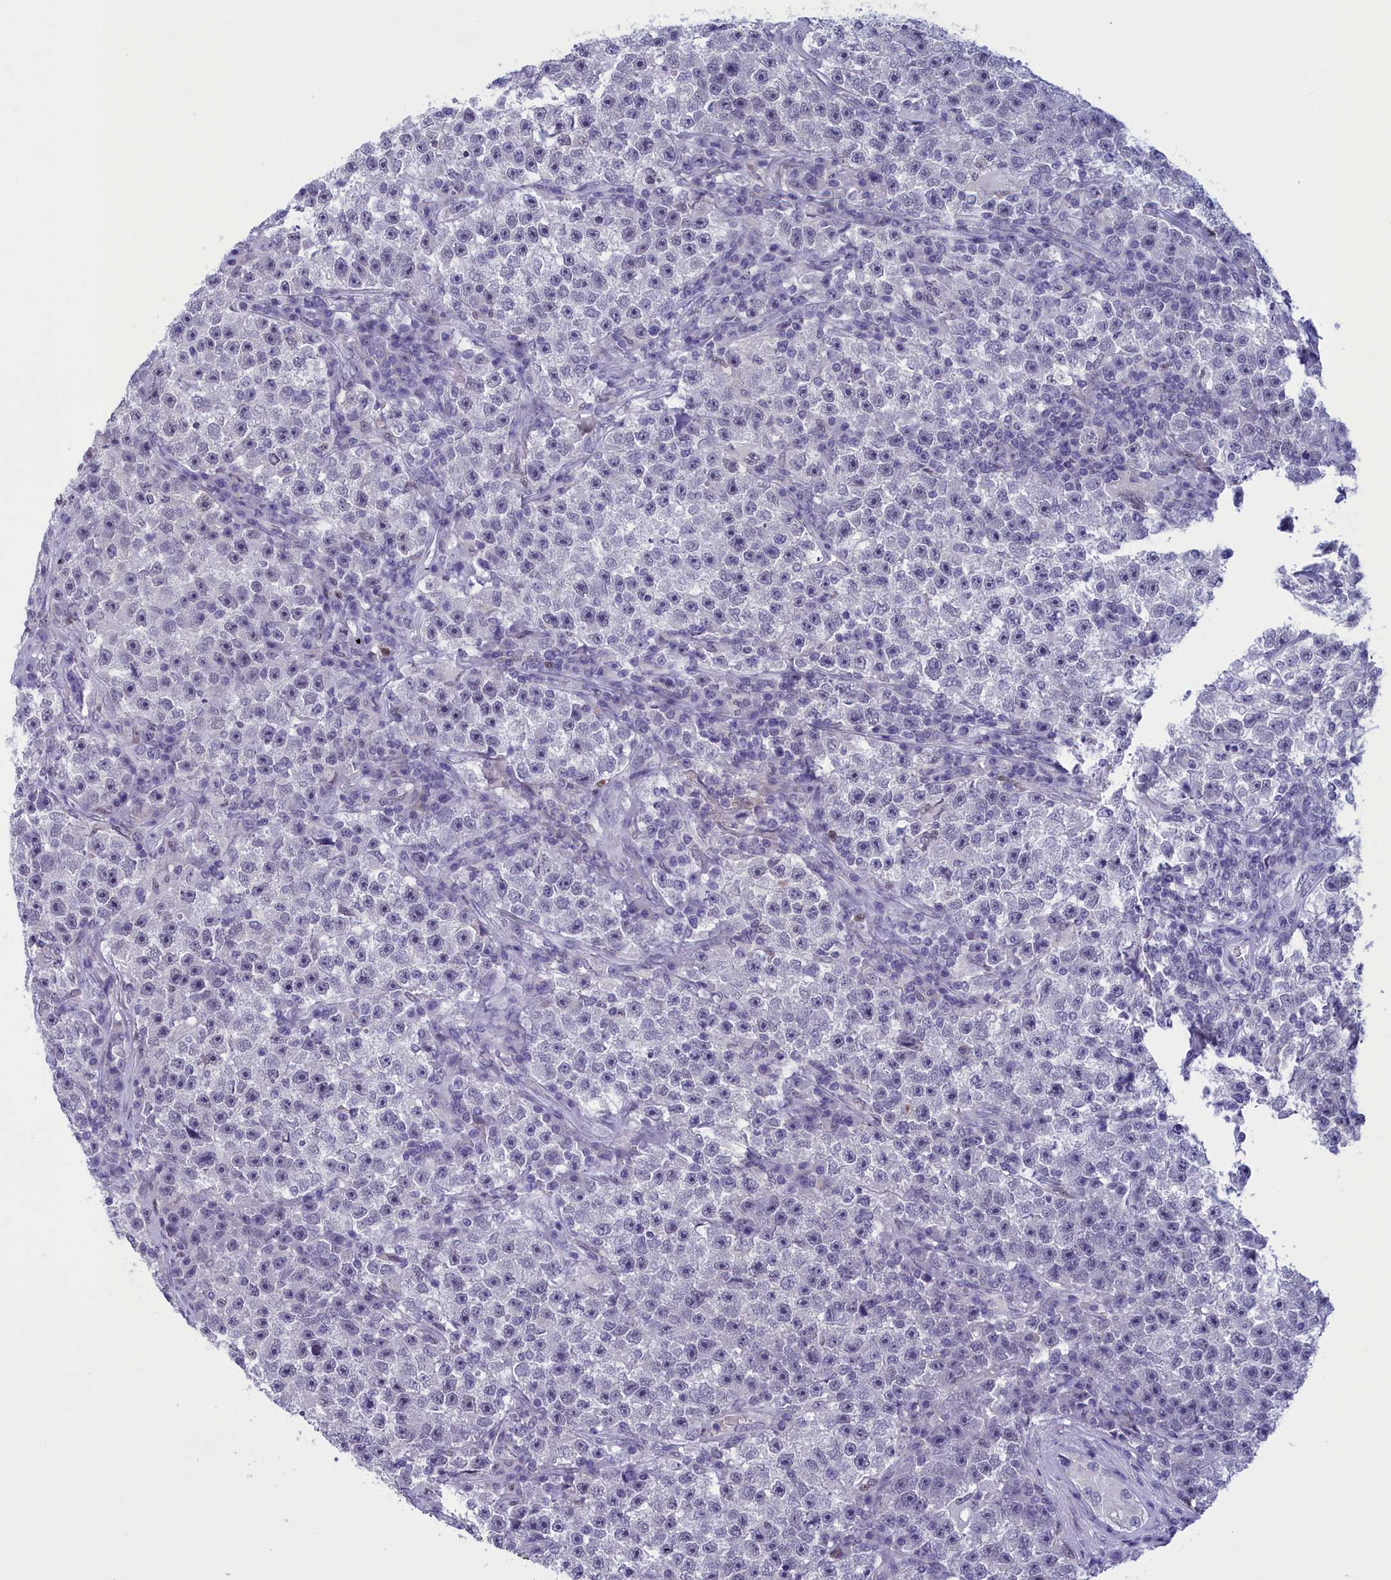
{"staining": {"intensity": "negative", "quantity": "none", "location": "none"}, "tissue": "testis cancer", "cell_type": "Tumor cells", "image_type": "cancer", "snomed": [{"axis": "morphology", "description": "Seminoma, NOS"}, {"axis": "topography", "description": "Testis"}], "caption": "Immunohistochemistry photomicrograph of neoplastic tissue: testis cancer (seminoma) stained with DAB displays no significant protein expression in tumor cells.", "gene": "ELOA2", "patient": {"sex": "male", "age": 22}}